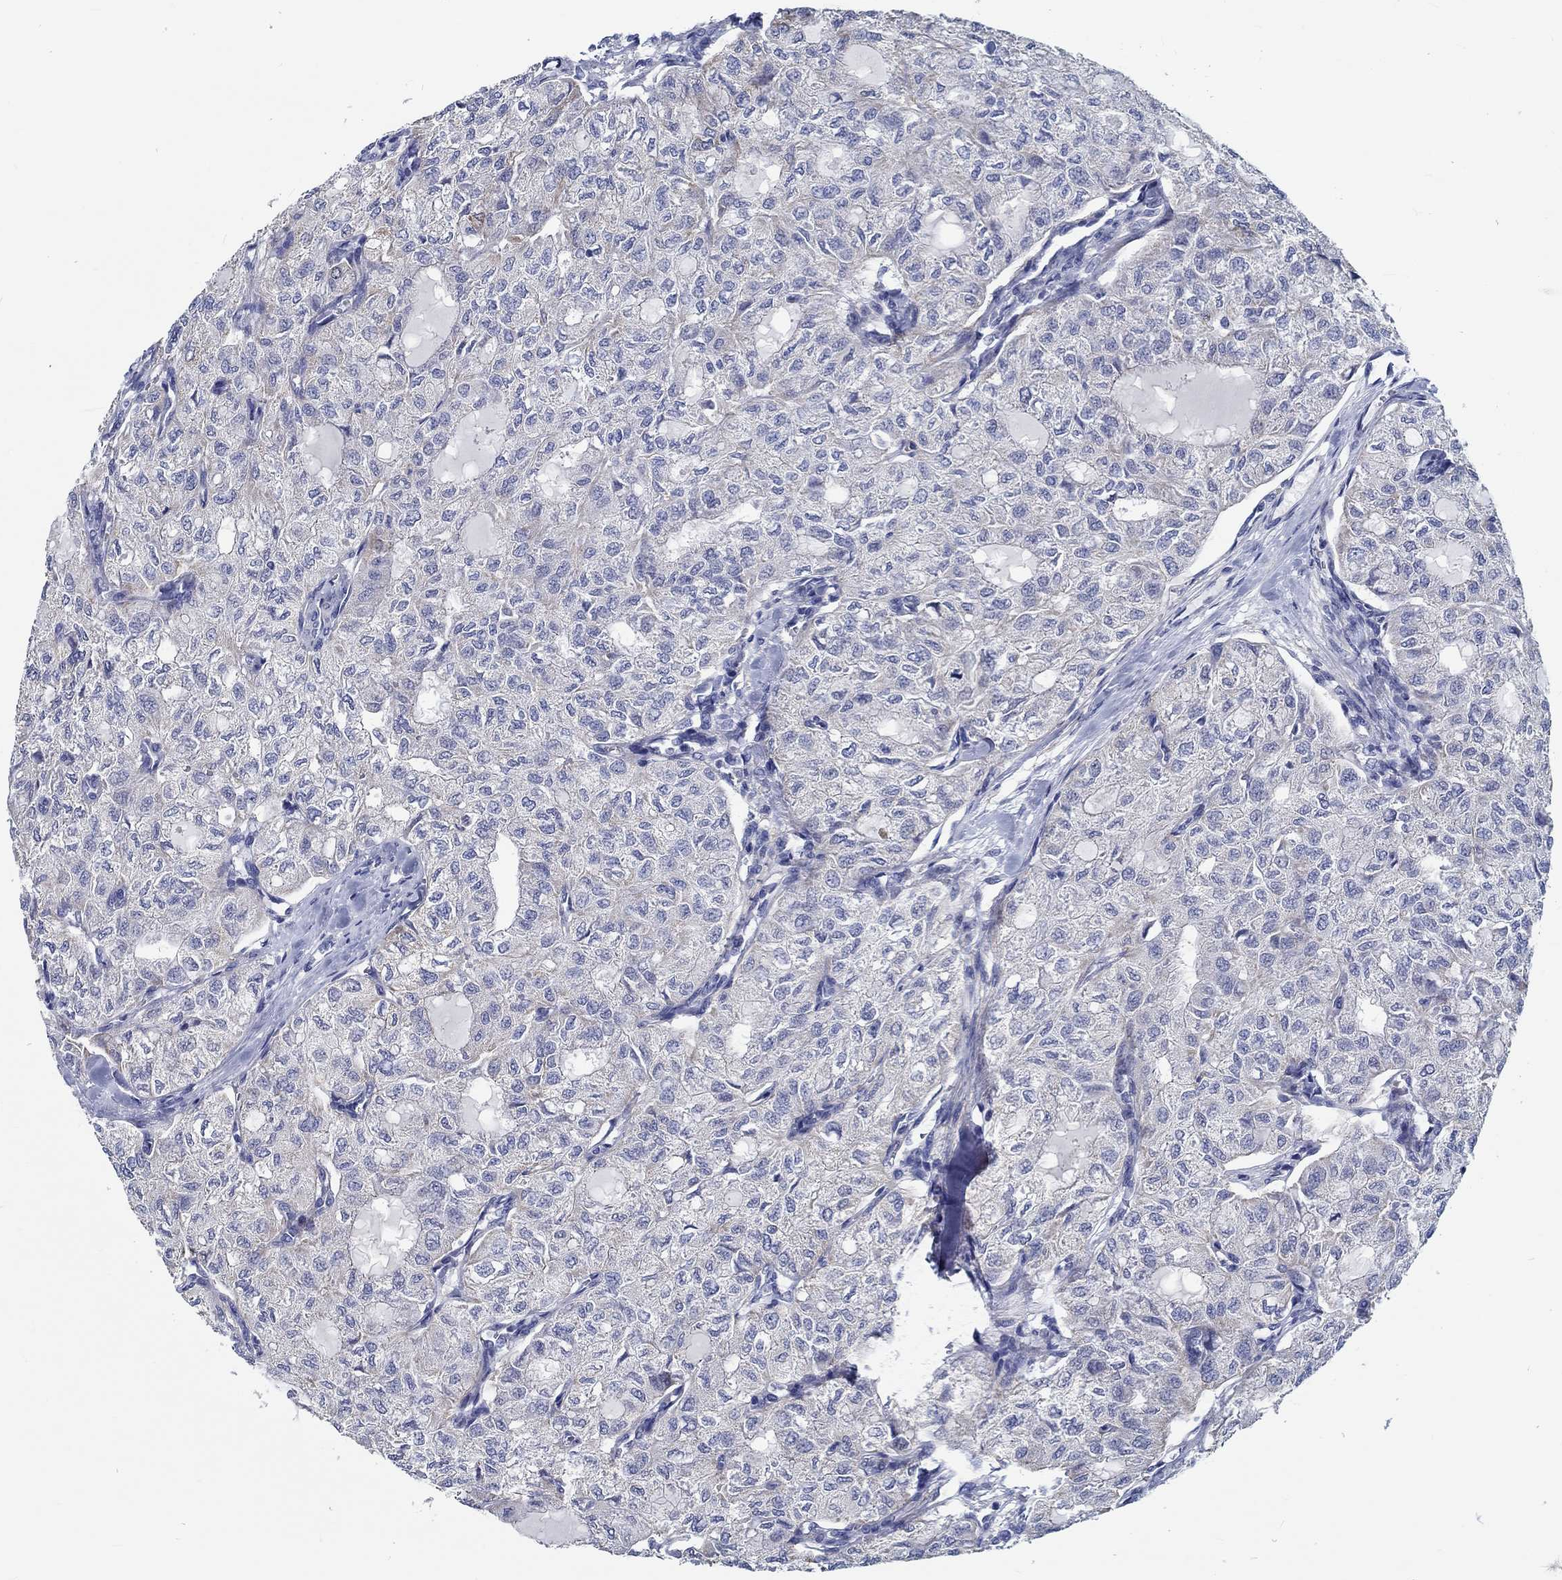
{"staining": {"intensity": "negative", "quantity": "none", "location": "none"}, "tissue": "thyroid cancer", "cell_type": "Tumor cells", "image_type": "cancer", "snomed": [{"axis": "morphology", "description": "Follicular adenoma carcinoma, NOS"}, {"axis": "topography", "description": "Thyroid gland"}], "caption": "This micrograph is of thyroid cancer (follicular adenoma carcinoma) stained with immunohistochemistry to label a protein in brown with the nuclei are counter-stained blue. There is no positivity in tumor cells.", "gene": "MYBPC1", "patient": {"sex": "male", "age": 75}}